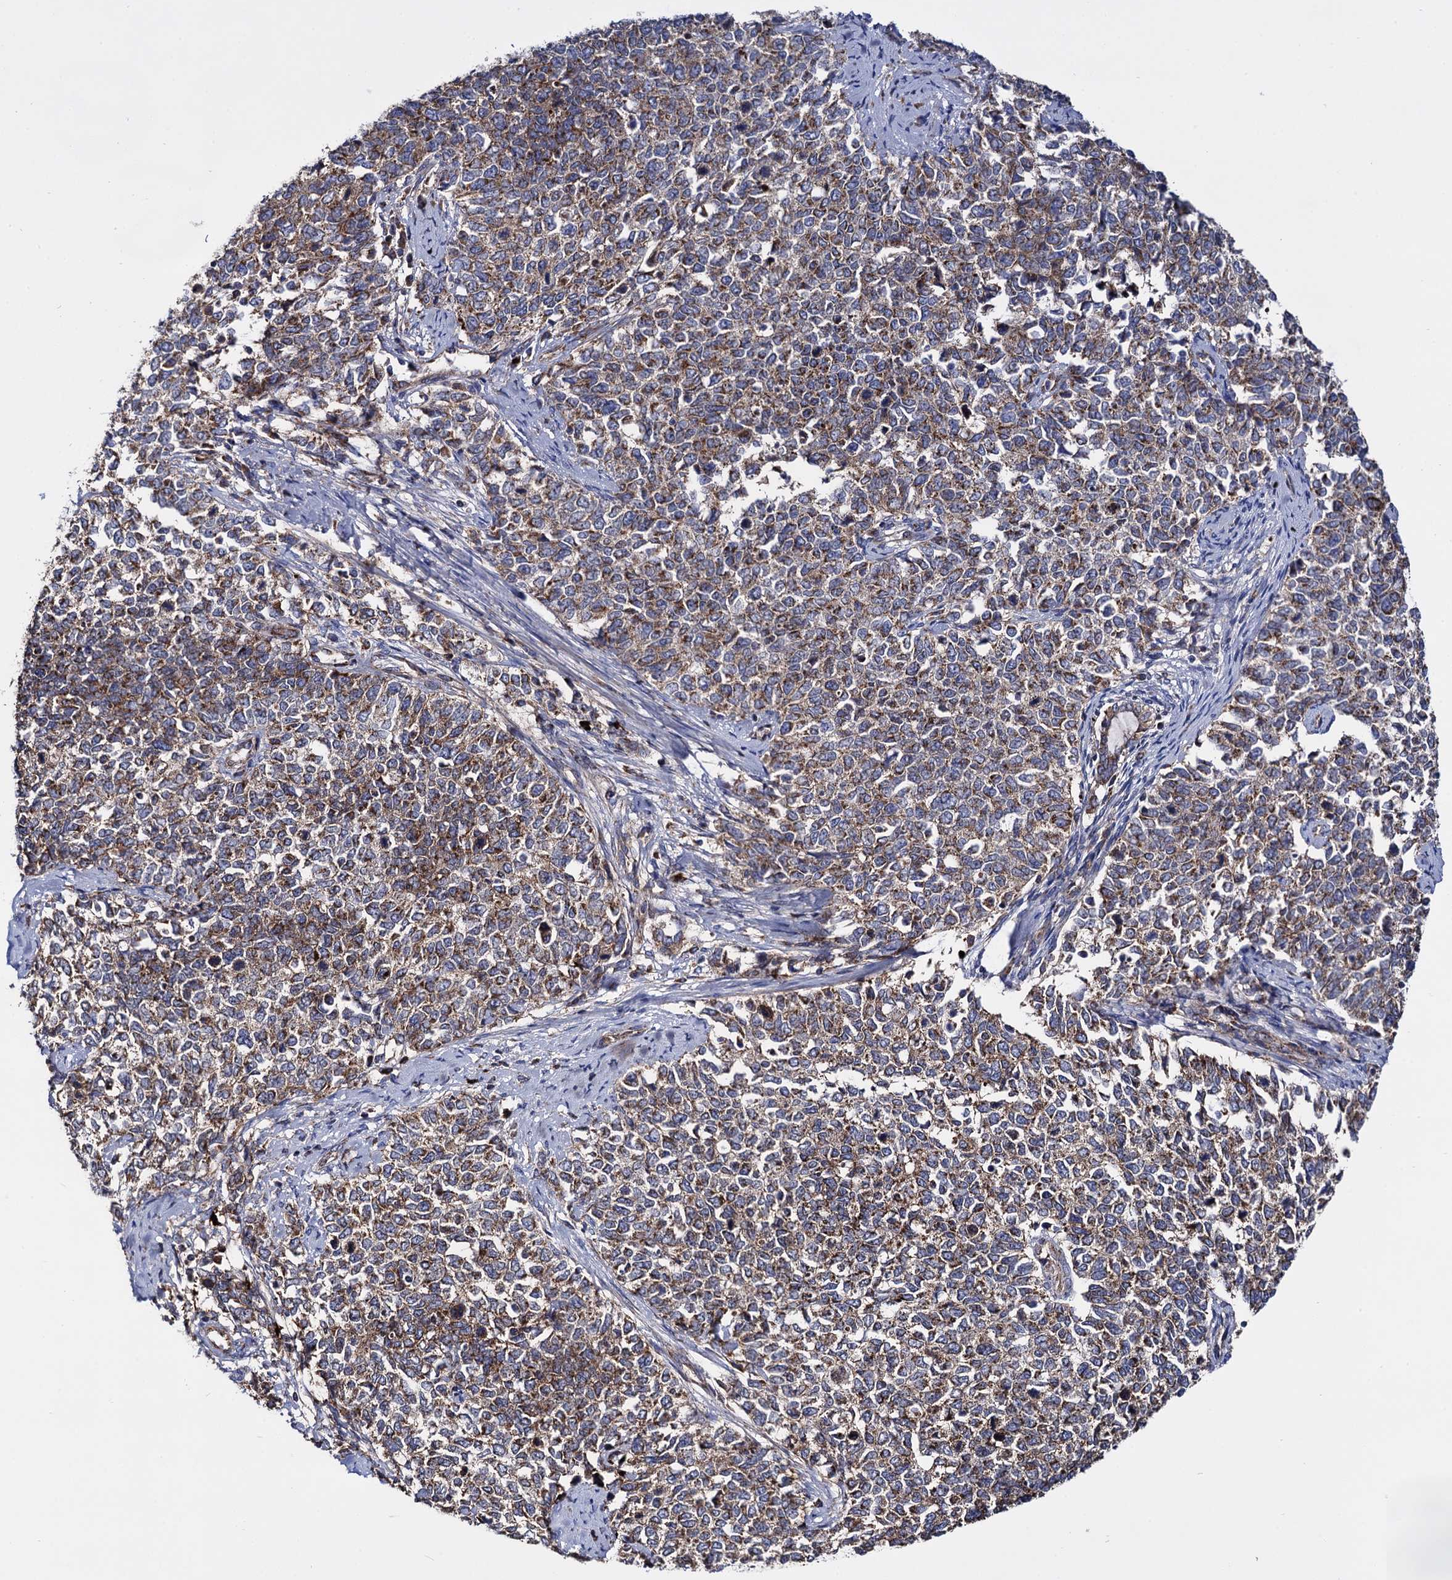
{"staining": {"intensity": "weak", "quantity": ">75%", "location": "cytoplasmic/membranous"}, "tissue": "cervical cancer", "cell_type": "Tumor cells", "image_type": "cancer", "snomed": [{"axis": "morphology", "description": "Squamous cell carcinoma, NOS"}, {"axis": "topography", "description": "Cervix"}], "caption": "Immunohistochemistry (IHC) (DAB) staining of human squamous cell carcinoma (cervical) exhibits weak cytoplasmic/membranous protein positivity in about >75% of tumor cells.", "gene": "IQCH", "patient": {"sex": "female", "age": 63}}